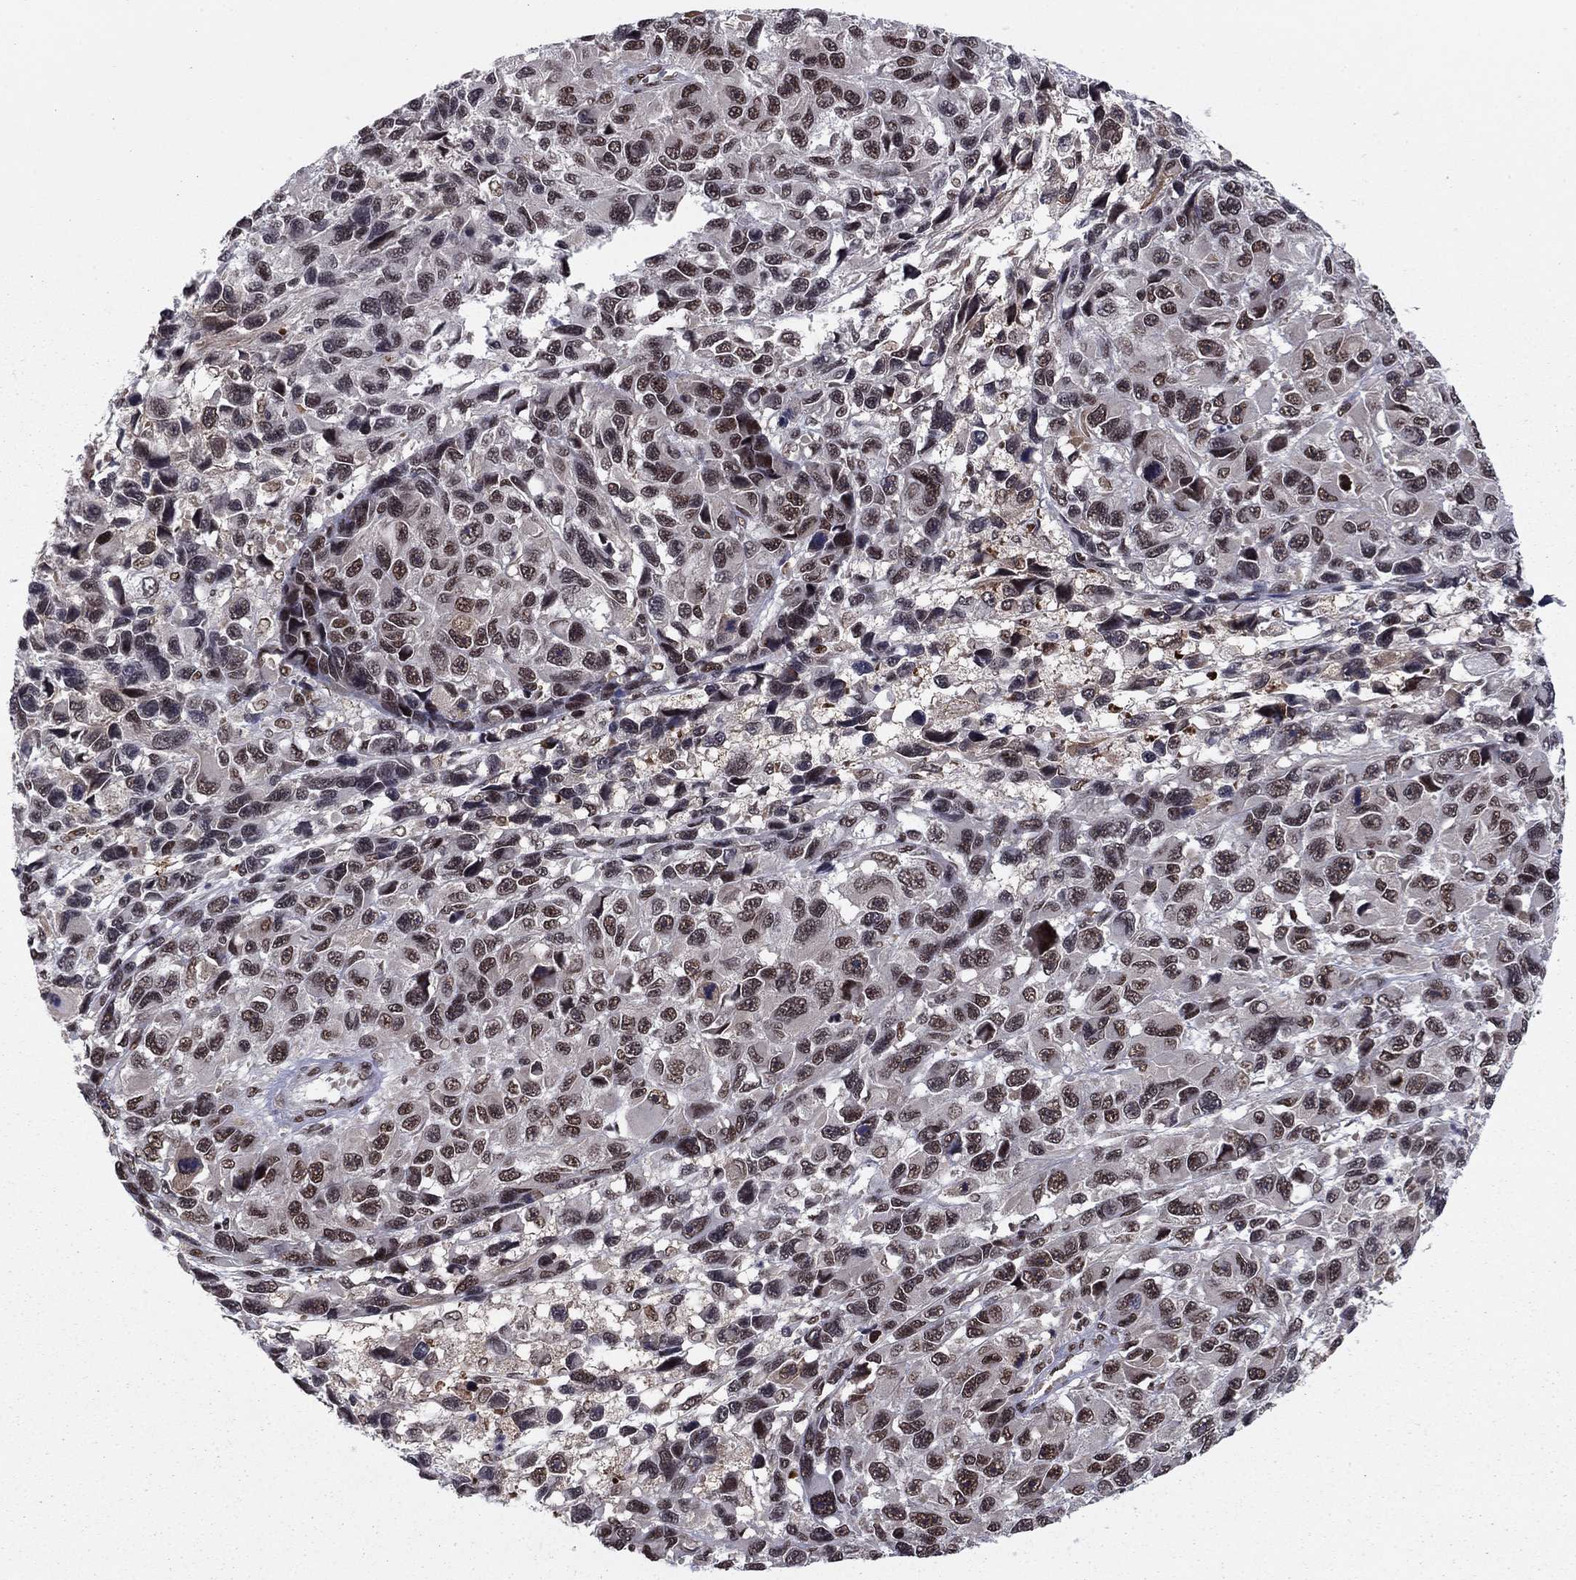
{"staining": {"intensity": "strong", "quantity": "25%-75%", "location": "nuclear"}, "tissue": "melanoma", "cell_type": "Tumor cells", "image_type": "cancer", "snomed": [{"axis": "morphology", "description": "Malignant melanoma, NOS"}, {"axis": "topography", "description": "Skin"}], "caption": "Protein staining displays strong nuclear staining in about 25%-75% of tumor cells in melanoma.", "gene": "USP54", "patient": {"sex": "male", "age": 53}}